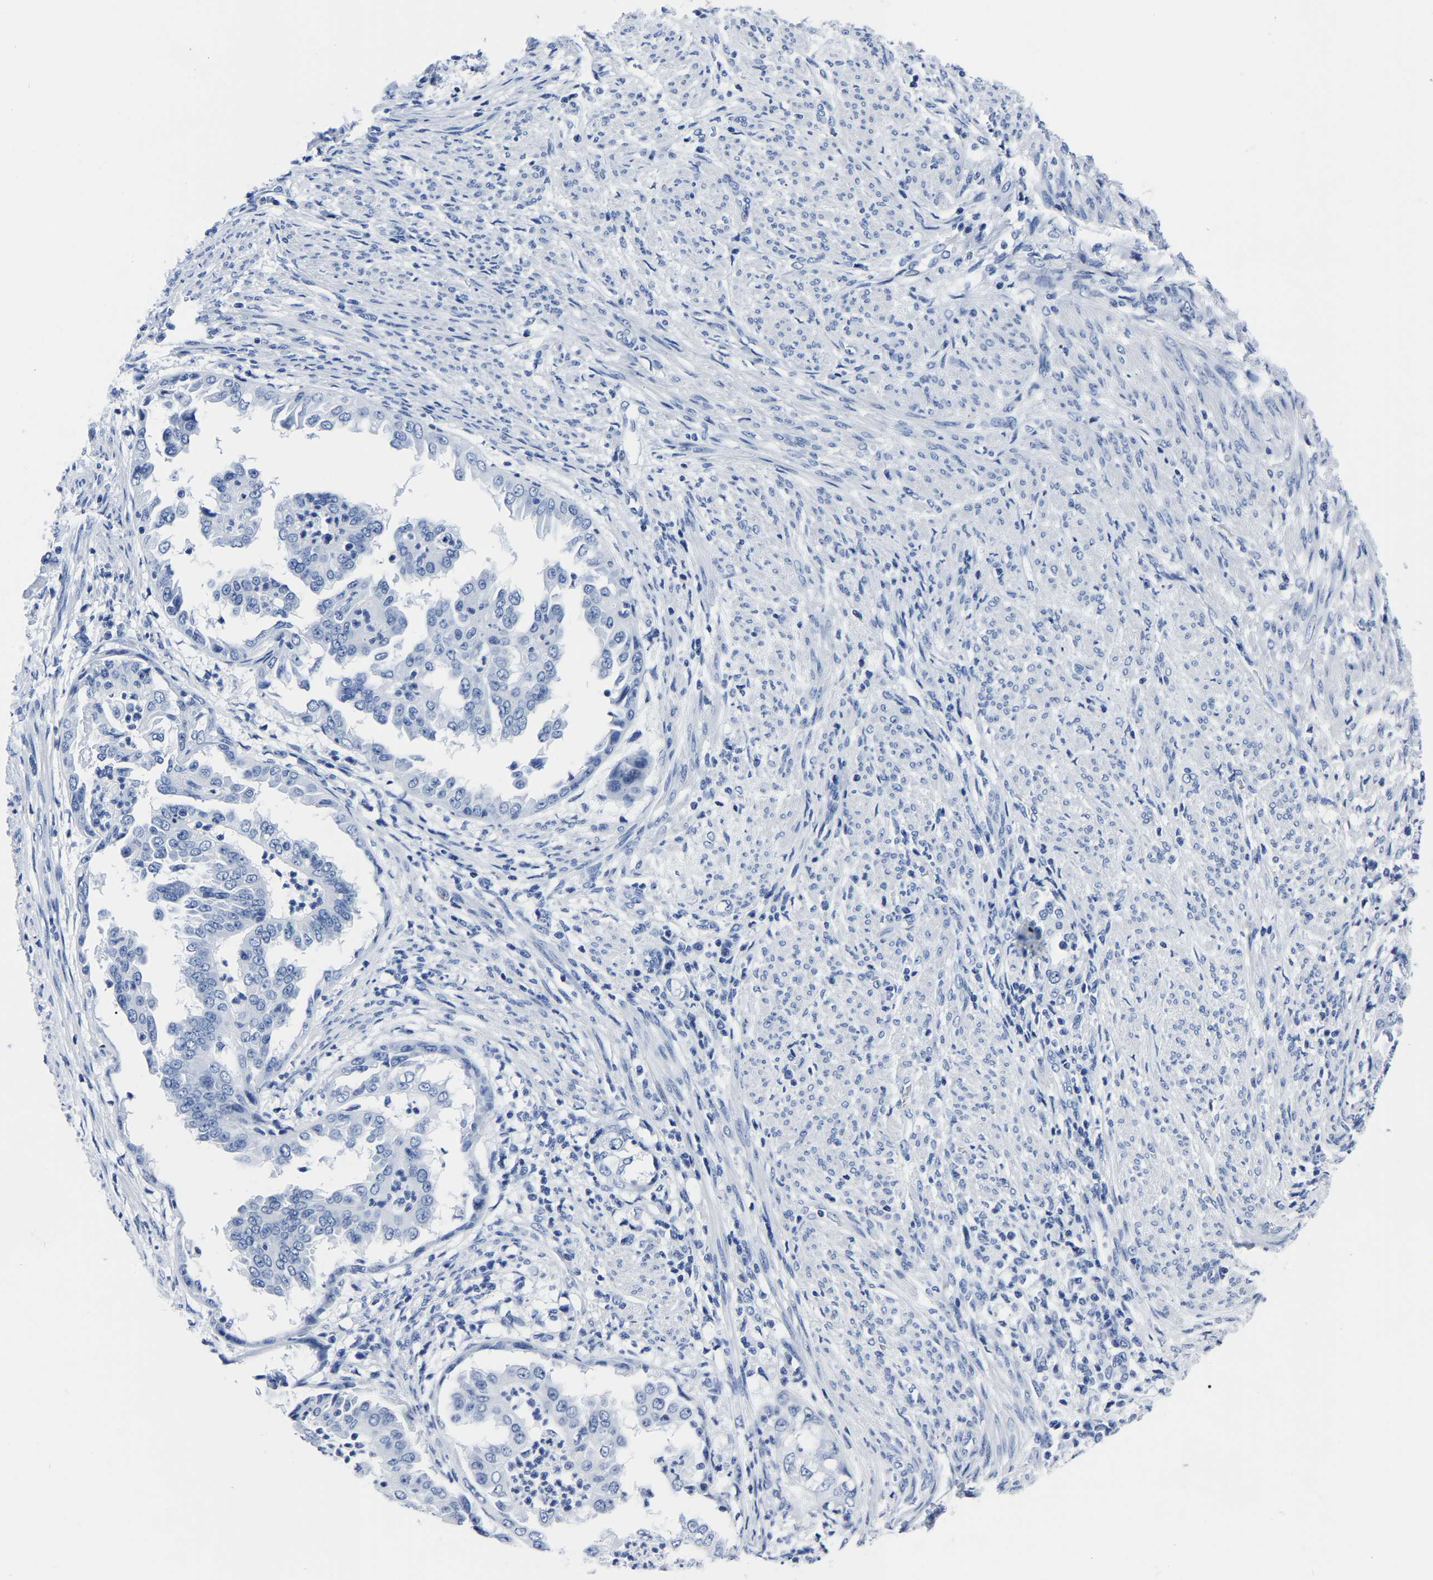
{"staining": {"intensity": "negative", "quantity": "none", "location": "none"}, "tissue": "endometrial cancer", "cell_type": "Tumor cells", "image_type": "cancer", "snomed": [{"axis": "morphology", "description": "Adenocarcinoma, NOS"}, {"axis": "topography", "description": "Endometrium"}], "caption": "Human endometrial cancer (adenocarcinoma) stained for a protein using immunohistochemistry (IHC) displays no staining in tumor cells.", "gene": "IMPG2", "patient": {"sex": "female", "age": 85}}